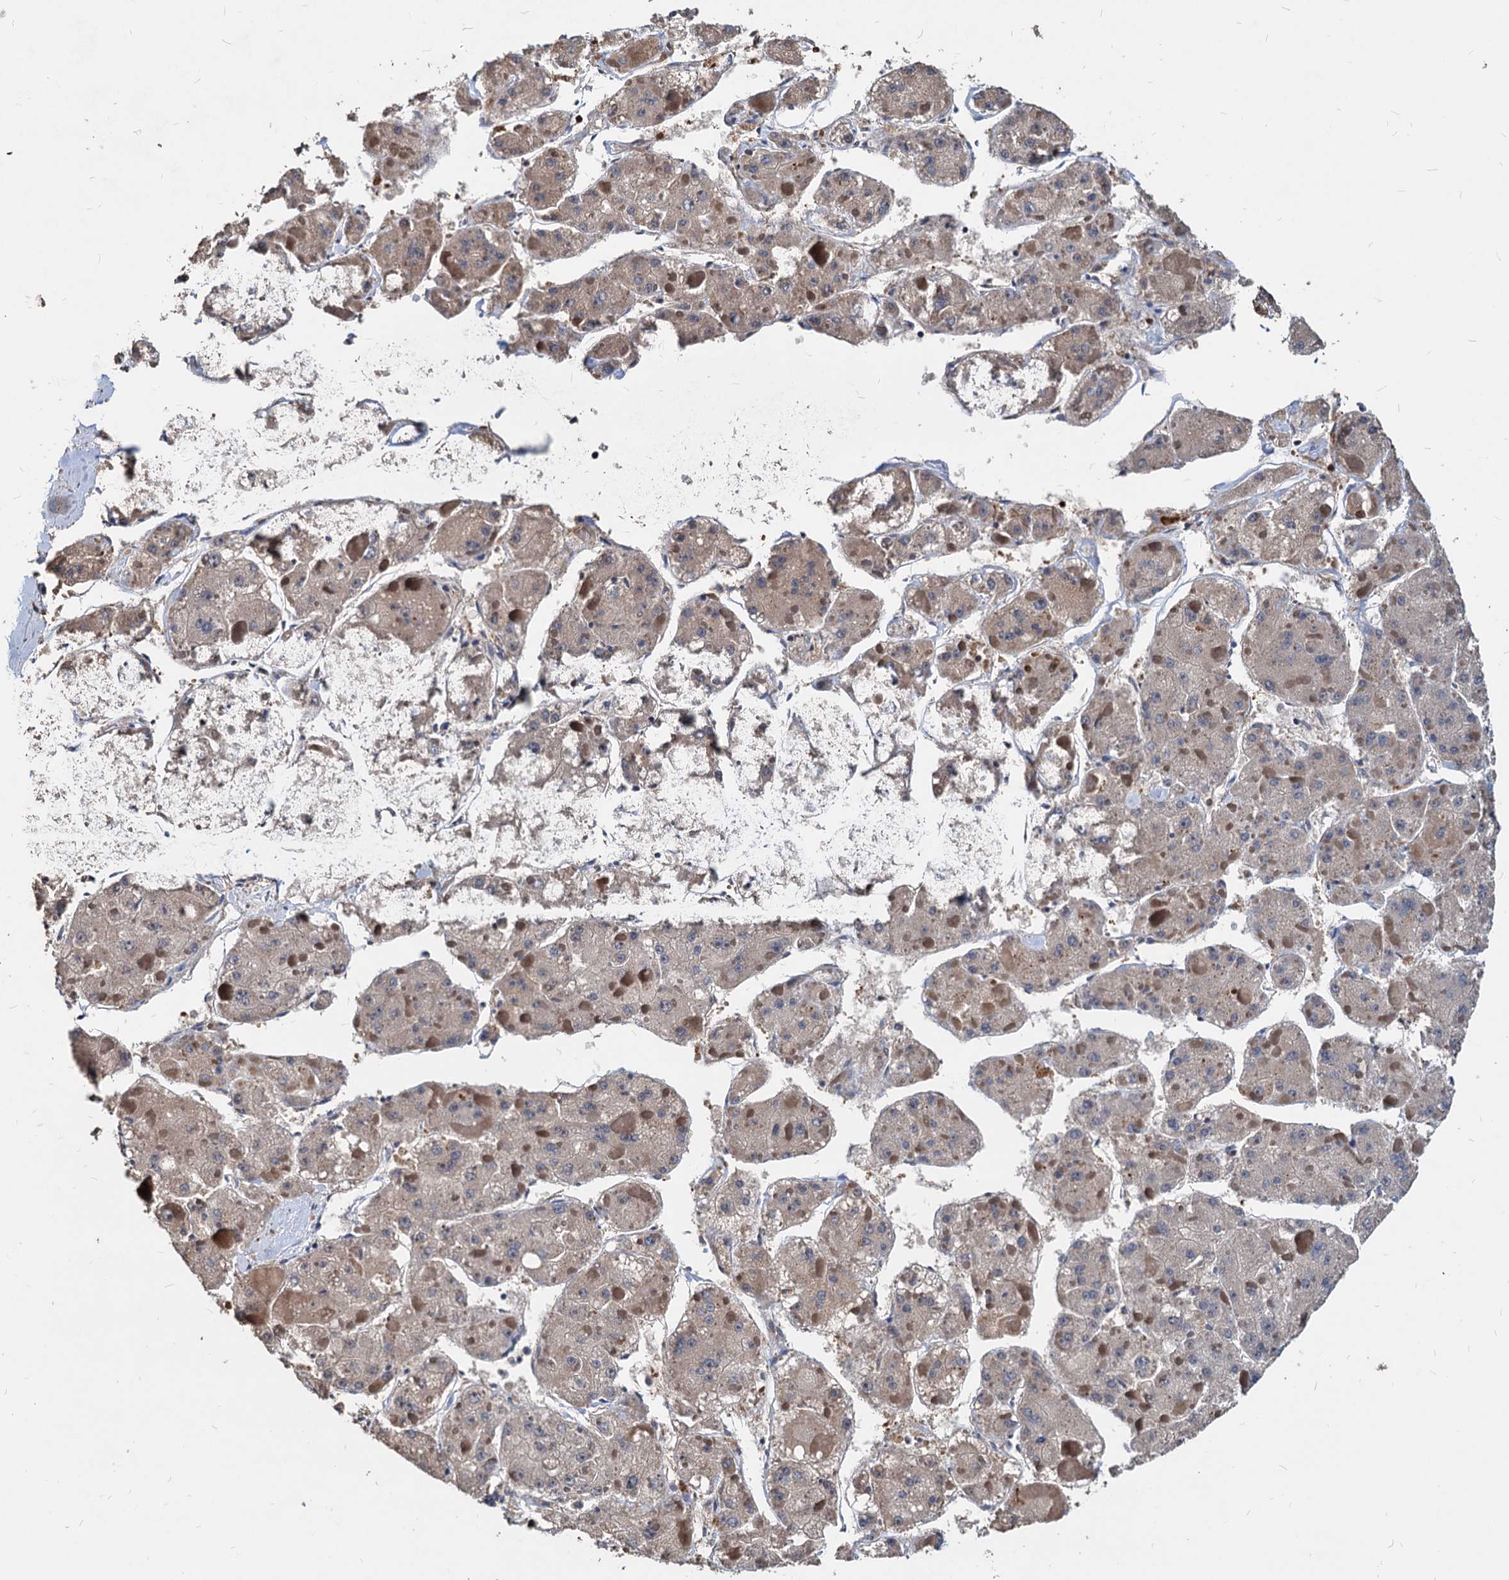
{"staining": {"intensity": "weak", "quantity": "25%-75%", "location": "cytoplasmic/membranous"}, "tissue": "liver cancer", "cell_type": "Tumor cells", "image_type": "cancer", "snomed": [{"axis": "morphology", "description": "Carcinoma, Hepatocellular, NOS"}, {"axis": "topography", "description": "Liver"}], "caption": "Immunohistochemical staining of liver cancer shows low levels of weak cytoplasmic/membranous staining in about 25%-75% of tumor cells.", "gene": "LCP2", "patient": {"sex": "female", "age": 73}}